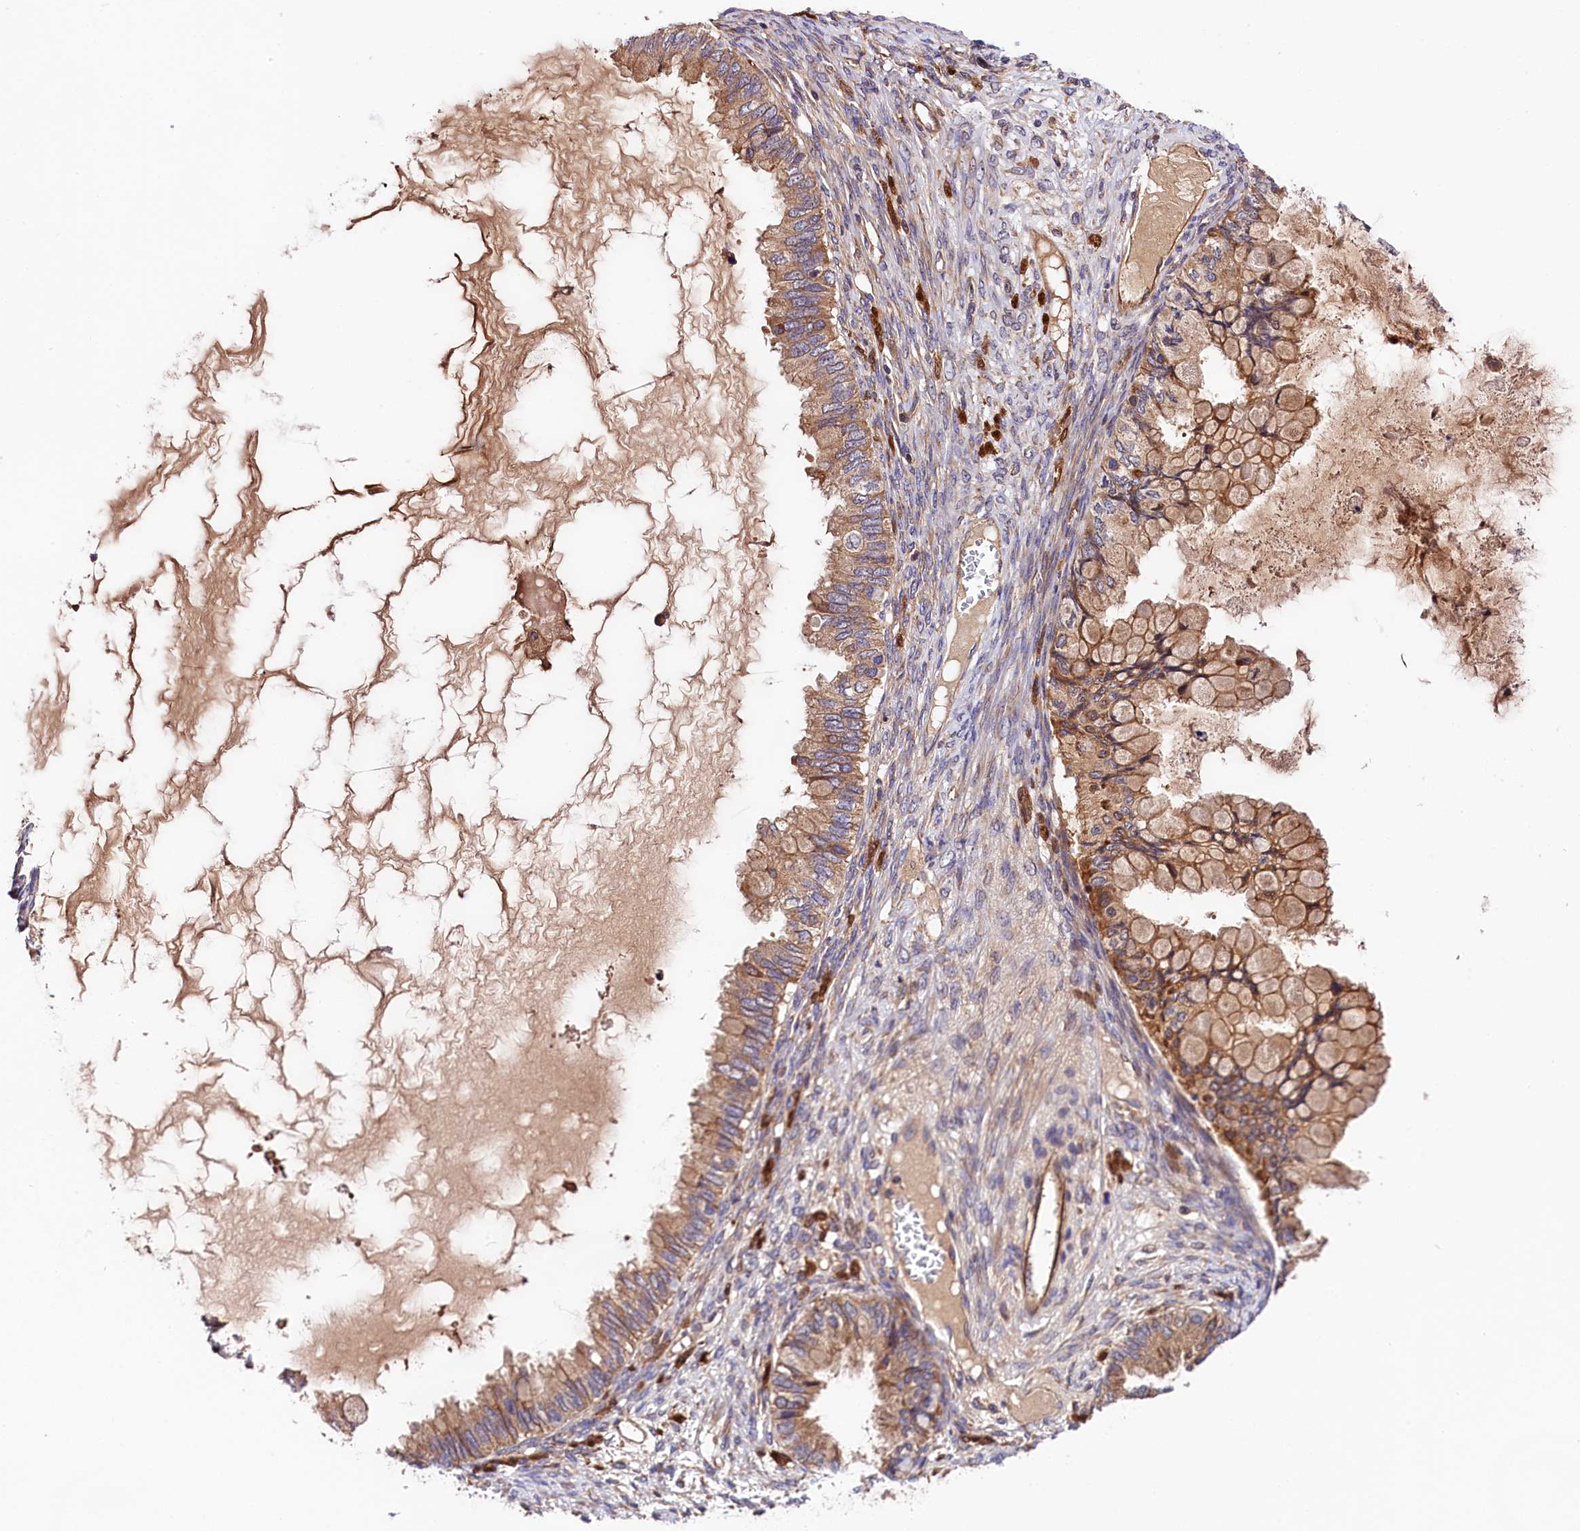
{"staining": {"intensity": "moderate", "quantity": ">75%", "location": "cytoplasmic/membranous"}, "tissue": "ovarian cancer", "cell_type": "Tumor cells", "image_type": "cancer", "snomed": [{"axis": "morphology", "description": "Cystadenocarcinoma, mucinous, NOS"}, {"axis": "topography", "description": "Ovary"}], "caption": "A histopathology image showing moderate cytoplasmic/membranous positivity in approximately >75% of tumor cells in ovarian mucinous cystadenocarcinoma, as visualized by brown immunohistochemical staining.", "gene": "SPG11", "patient": {"sex": "female", "age": 80}}